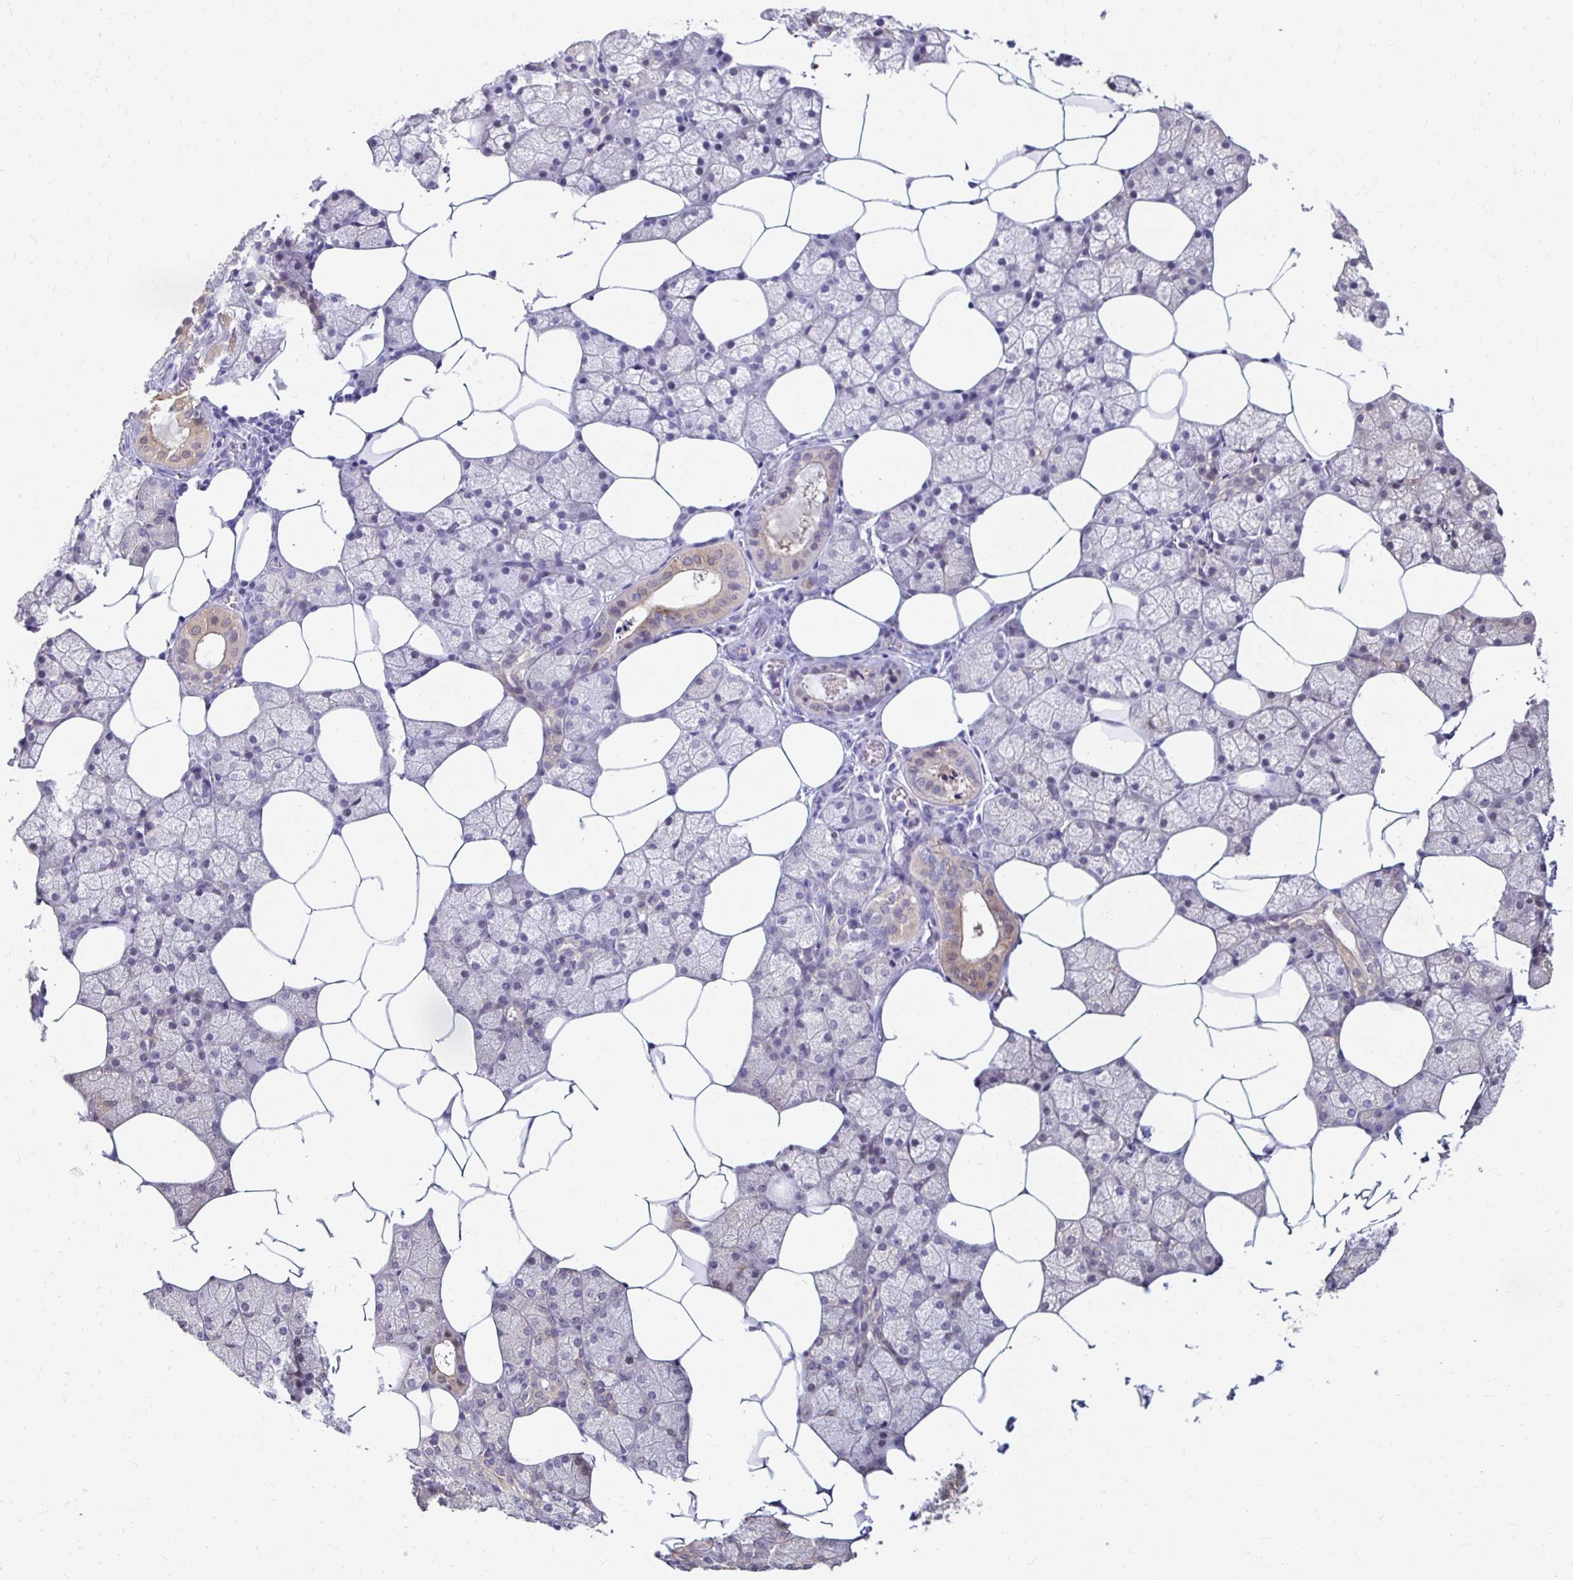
{"staining": {"intensity": "moderate", "quantity": "25%-75%", "location": "cytoplasmic/membranous"}, "tissue": "salivary gland", "cell_type": "Glandular cells", "image_type": "normal", "snomed": [{"axis": "morphology", "description": "Normal tissue, NOS"}, {"axis": "topography", "description": "Salivary gland"}], "caption": "The image displays a brown stain indicating the presence of a protein in the cytoplasmic/membranous of glandular cells in salivary gland. (brown staining indicates protein expression, while blue staining denotes nuclei).", "gene": "PADI2", "patient": {"sex": "female", "age": 43}}